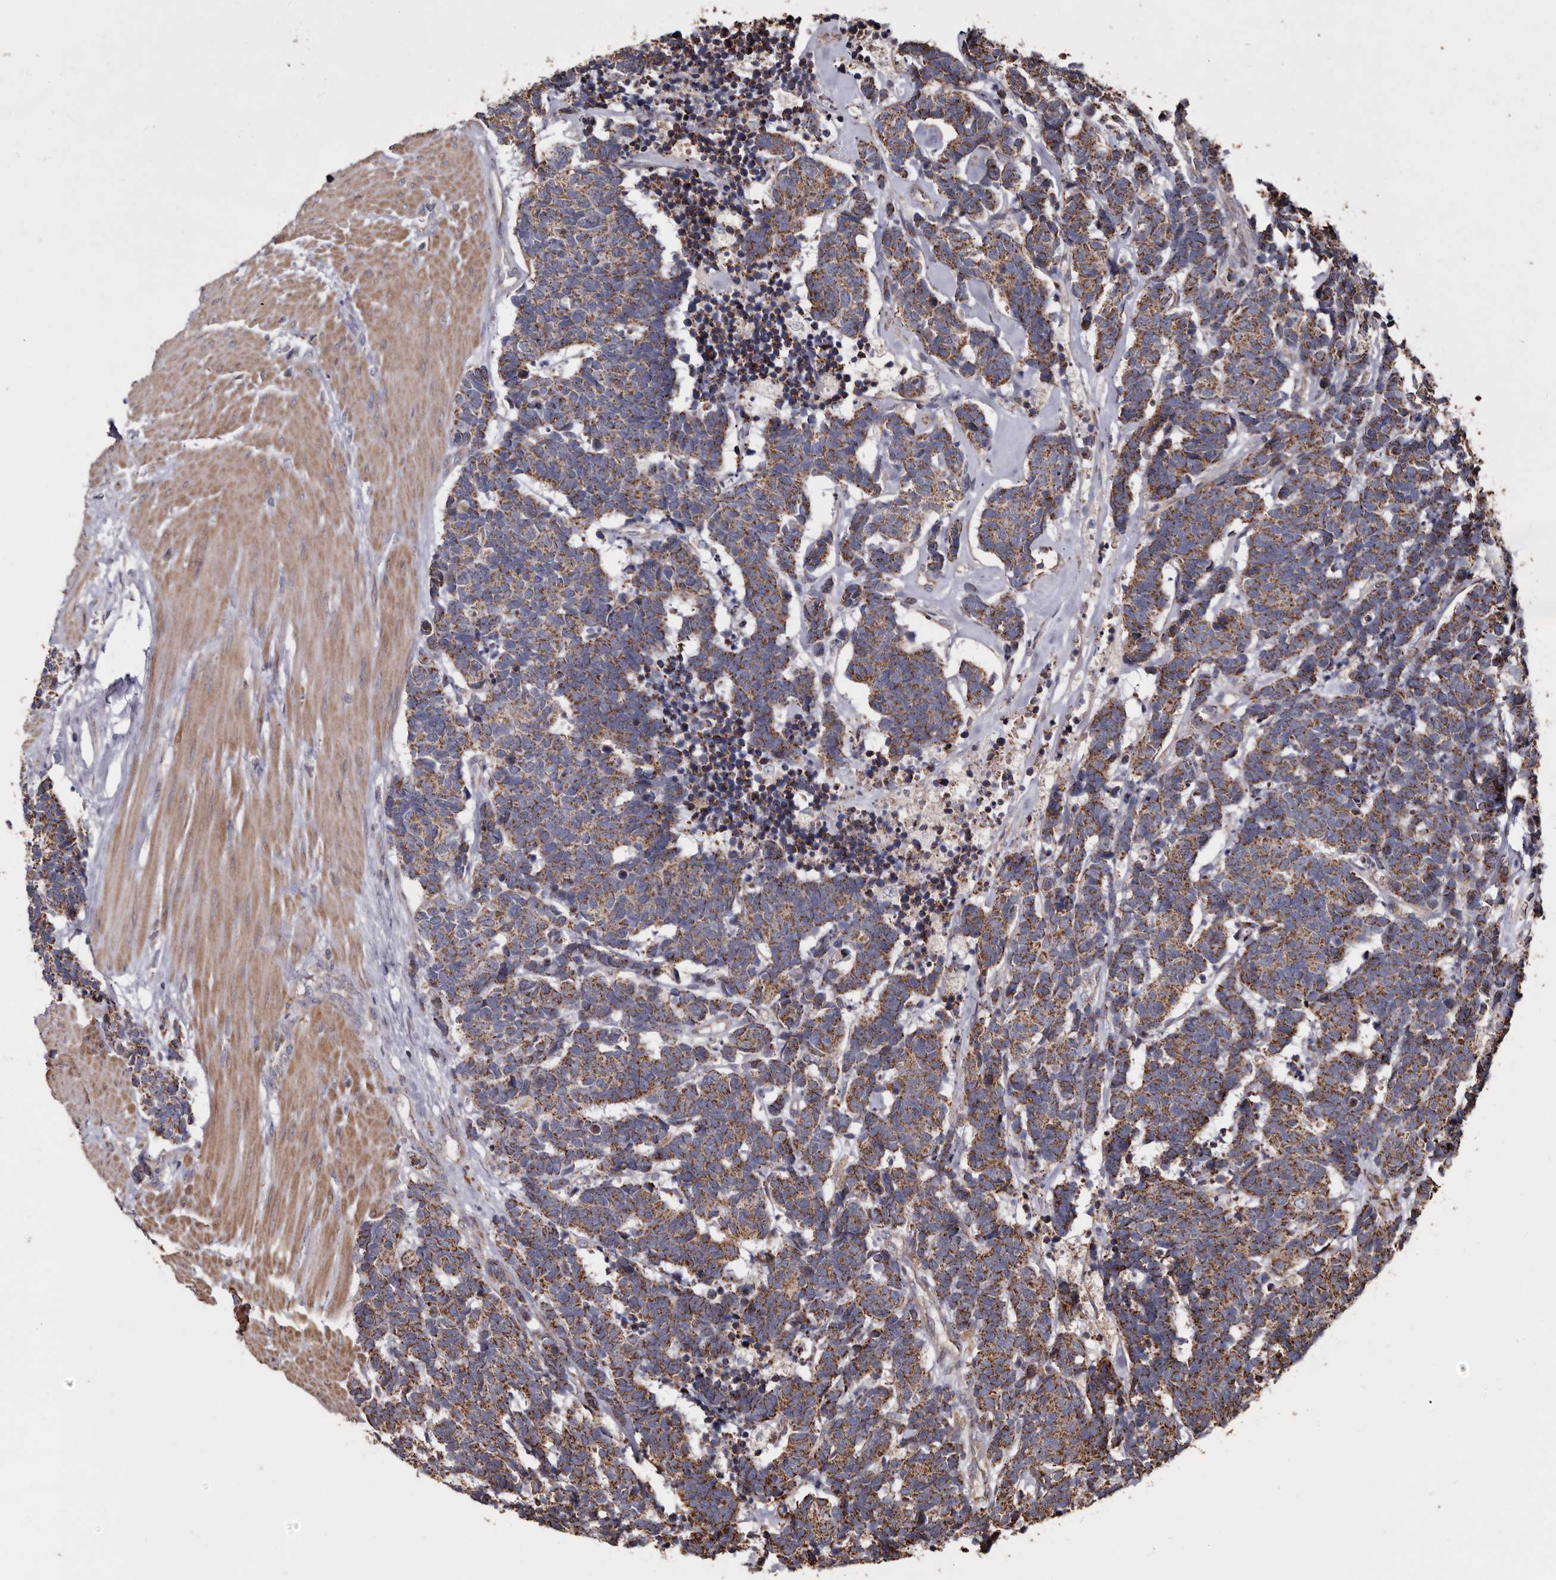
{"staining": {"intensity": "moderate", "quantity": ">75%", "location": "cytoplasmic/membranous"}, "tissue": "carcinoid", "cell_type": "Tumor cells", "image_type": "cancer", "snomed": [{"axis": "morphology", "description": "Carcinoma, NOS"}, {"axis": "morphology", "description": "Carcinoid, malignant, NOS"}, {"axis": "topography", "description": "Urinary bladder"}], "caption": "An immunohistochemistry (IHC) histopathology image of neoplastic tissue is shown. Protein staining in brown shows moderate cytoplasmic/membranous positivity in carcinoid within tumor cells. The protein is shown in brown color, while the nuclei are stained blue.", "gene": "OSGIN2", "patient": {"sex": "male", "age": 57}}